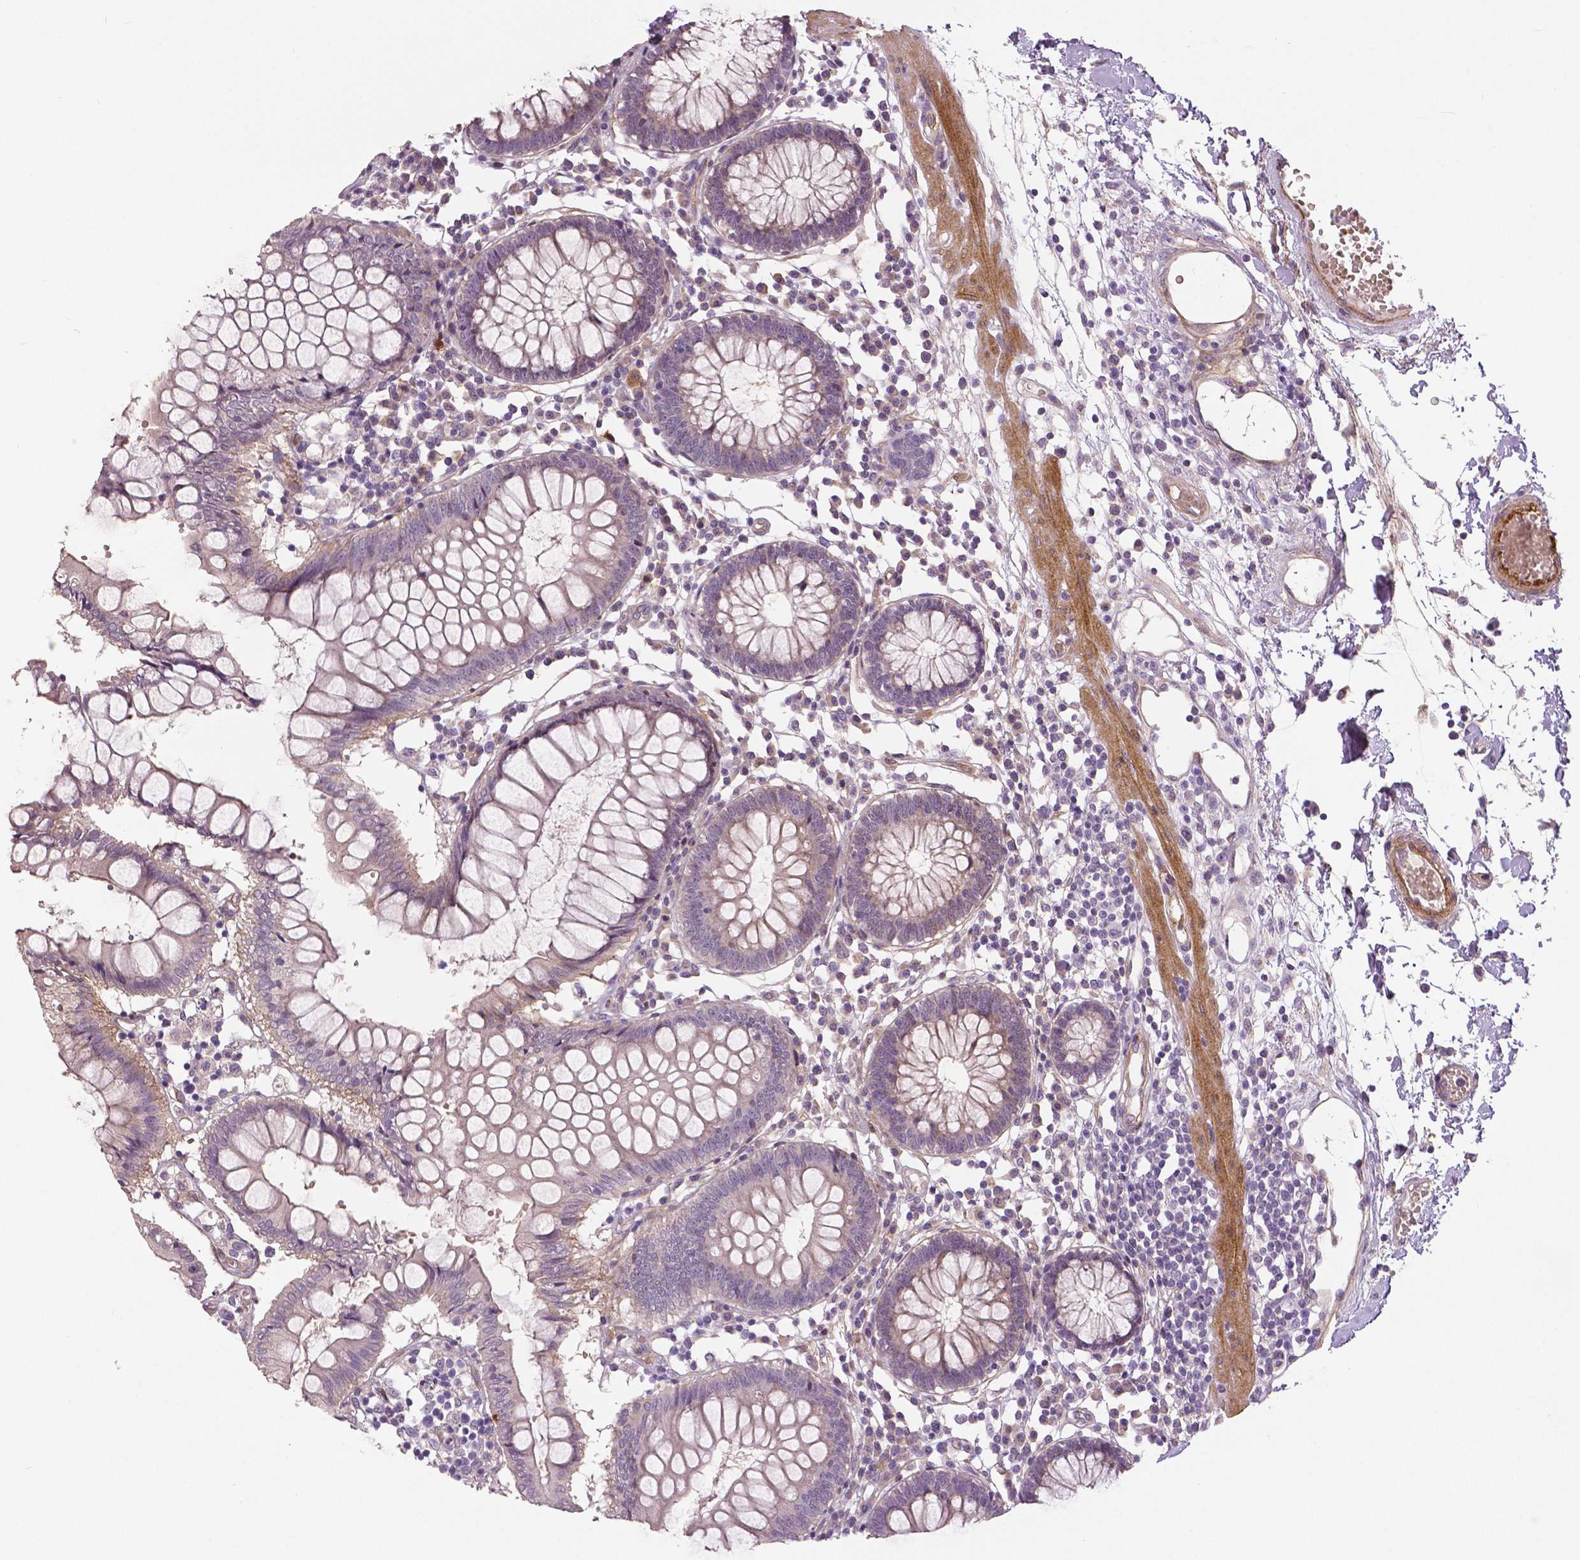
{"staining": {"intensity": "weak", "quantity": ">75%", "location": "cytoplasmic/membranous"}, "tissue": "colon", "cell_type": "Endothelial cells", "image_type": "normal", "snomed": [{"axis": "morphology", "description": "Normal tissue, NOS"}, {"axis": "morphology", "description": "Adenocarcinoma, NOS"}, {"axis": "topography", "description": "Colon"}], "caption": "Immunohistochemistry (IHC) image of benign colon: colon stained using IHC demonstrates low levels of weak protein expression localized specifically in the cytoplasmic/membranous of endothelial cells, appearing as a cytoplasmic/membranous brown color.", "gene": "FLT1", "patient": {"sex": "male", "age": 83}}